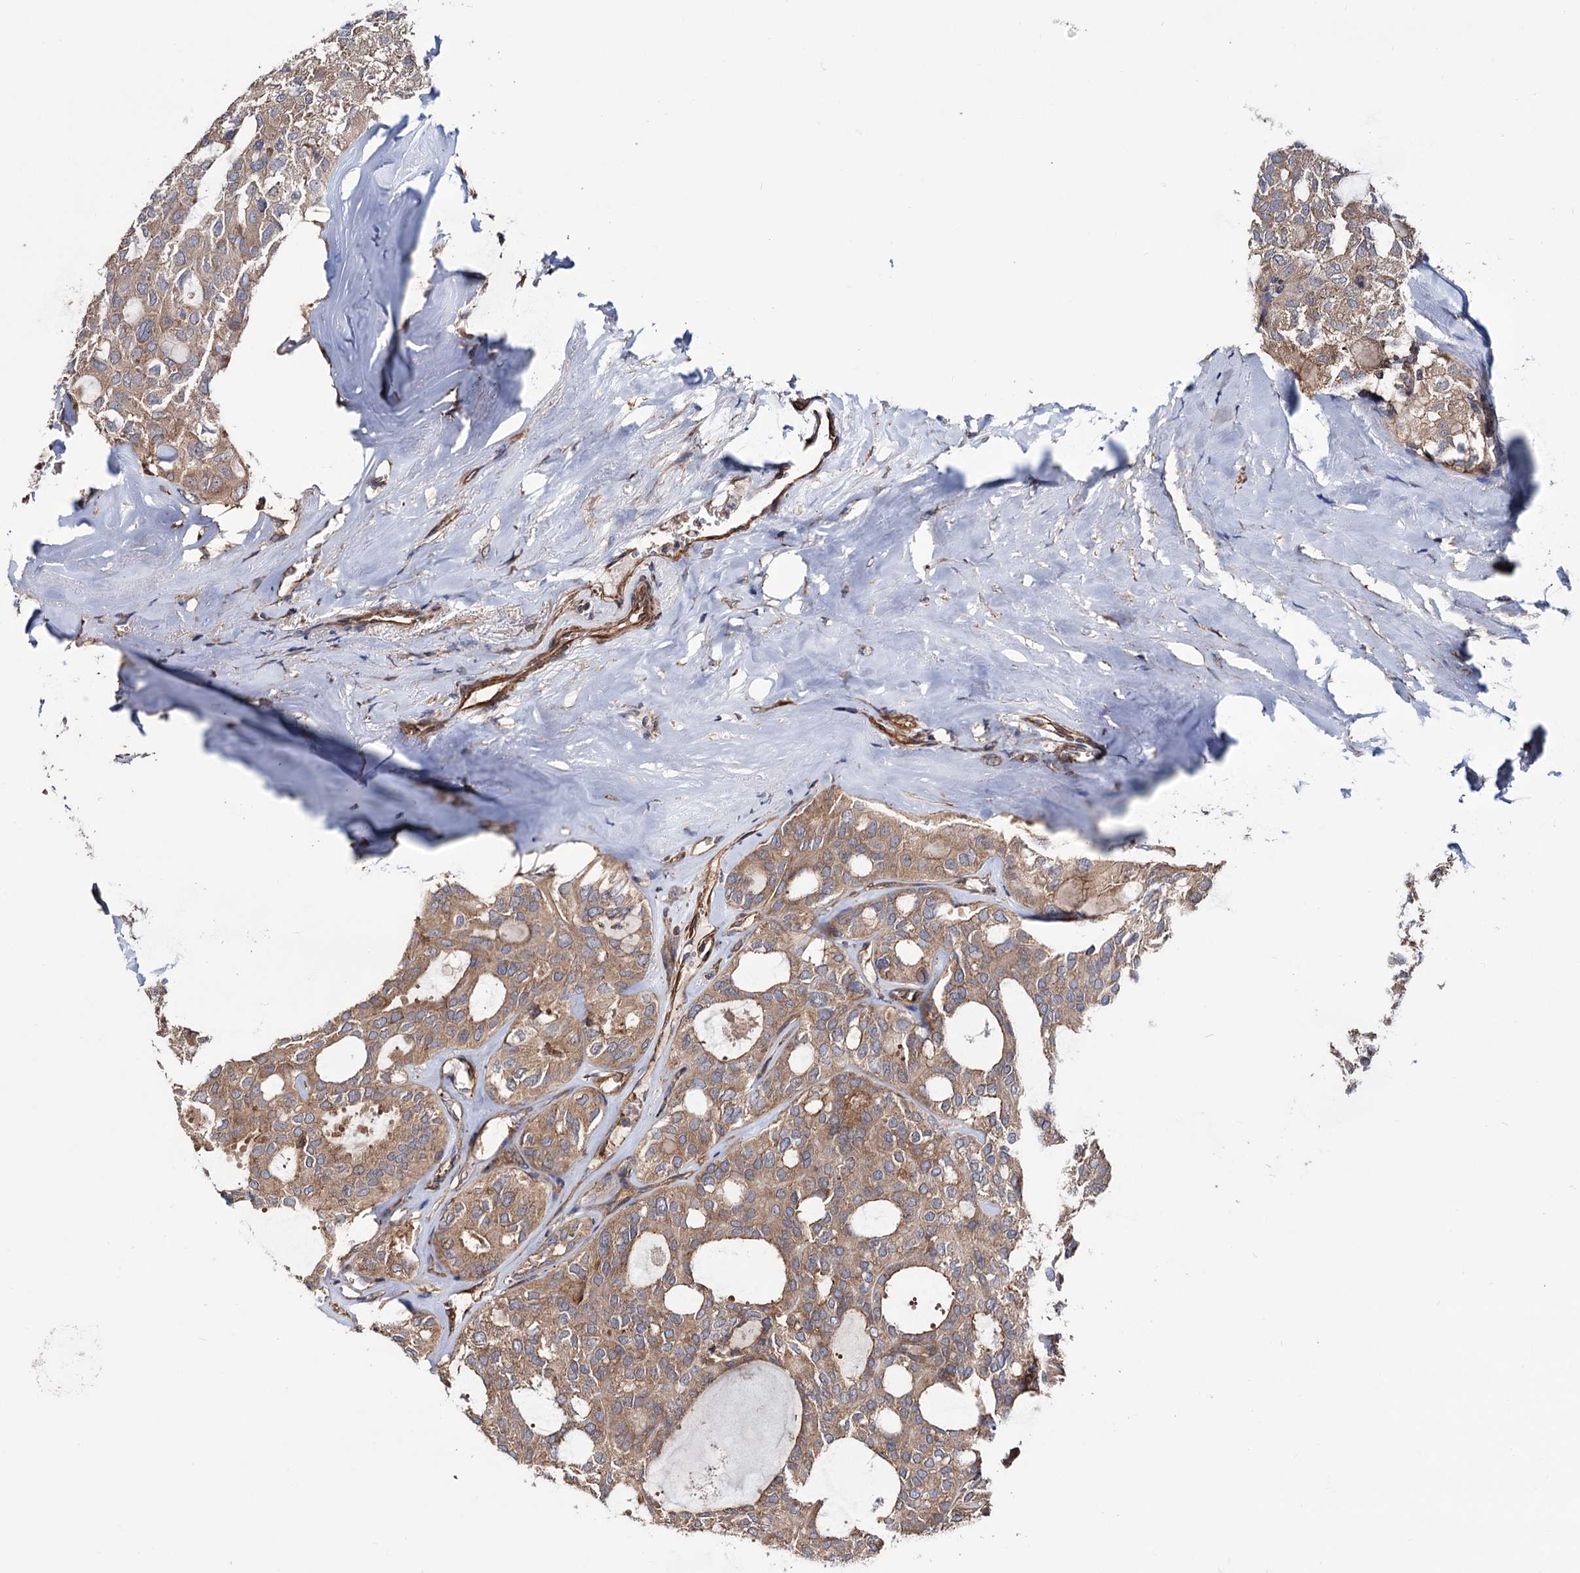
{"staining": {"intensity": "weak", "quantity": ">75%", "location": "cytoplasmic/membranous"}, "tissue": "thyroid cancer", "cell_type": "Tumor cells", "image_type": "cancer", "snomed": [{"axis": "morphology", "description": "Follicular adenoma carcinoma, NOS"}, {"axis": "topography", "description": "Thyroid gland"}], "caption": "The photomicrograph displays a brown stain indicating the presence of a protein in the cytoplasmic/membranous of tumor cells in thyroid cancer. (brown staining indicates protein expression, while blue staining denotes nuclei).", "gene": "FERMT2", "patient": {"sex": "male", "age": 75}}